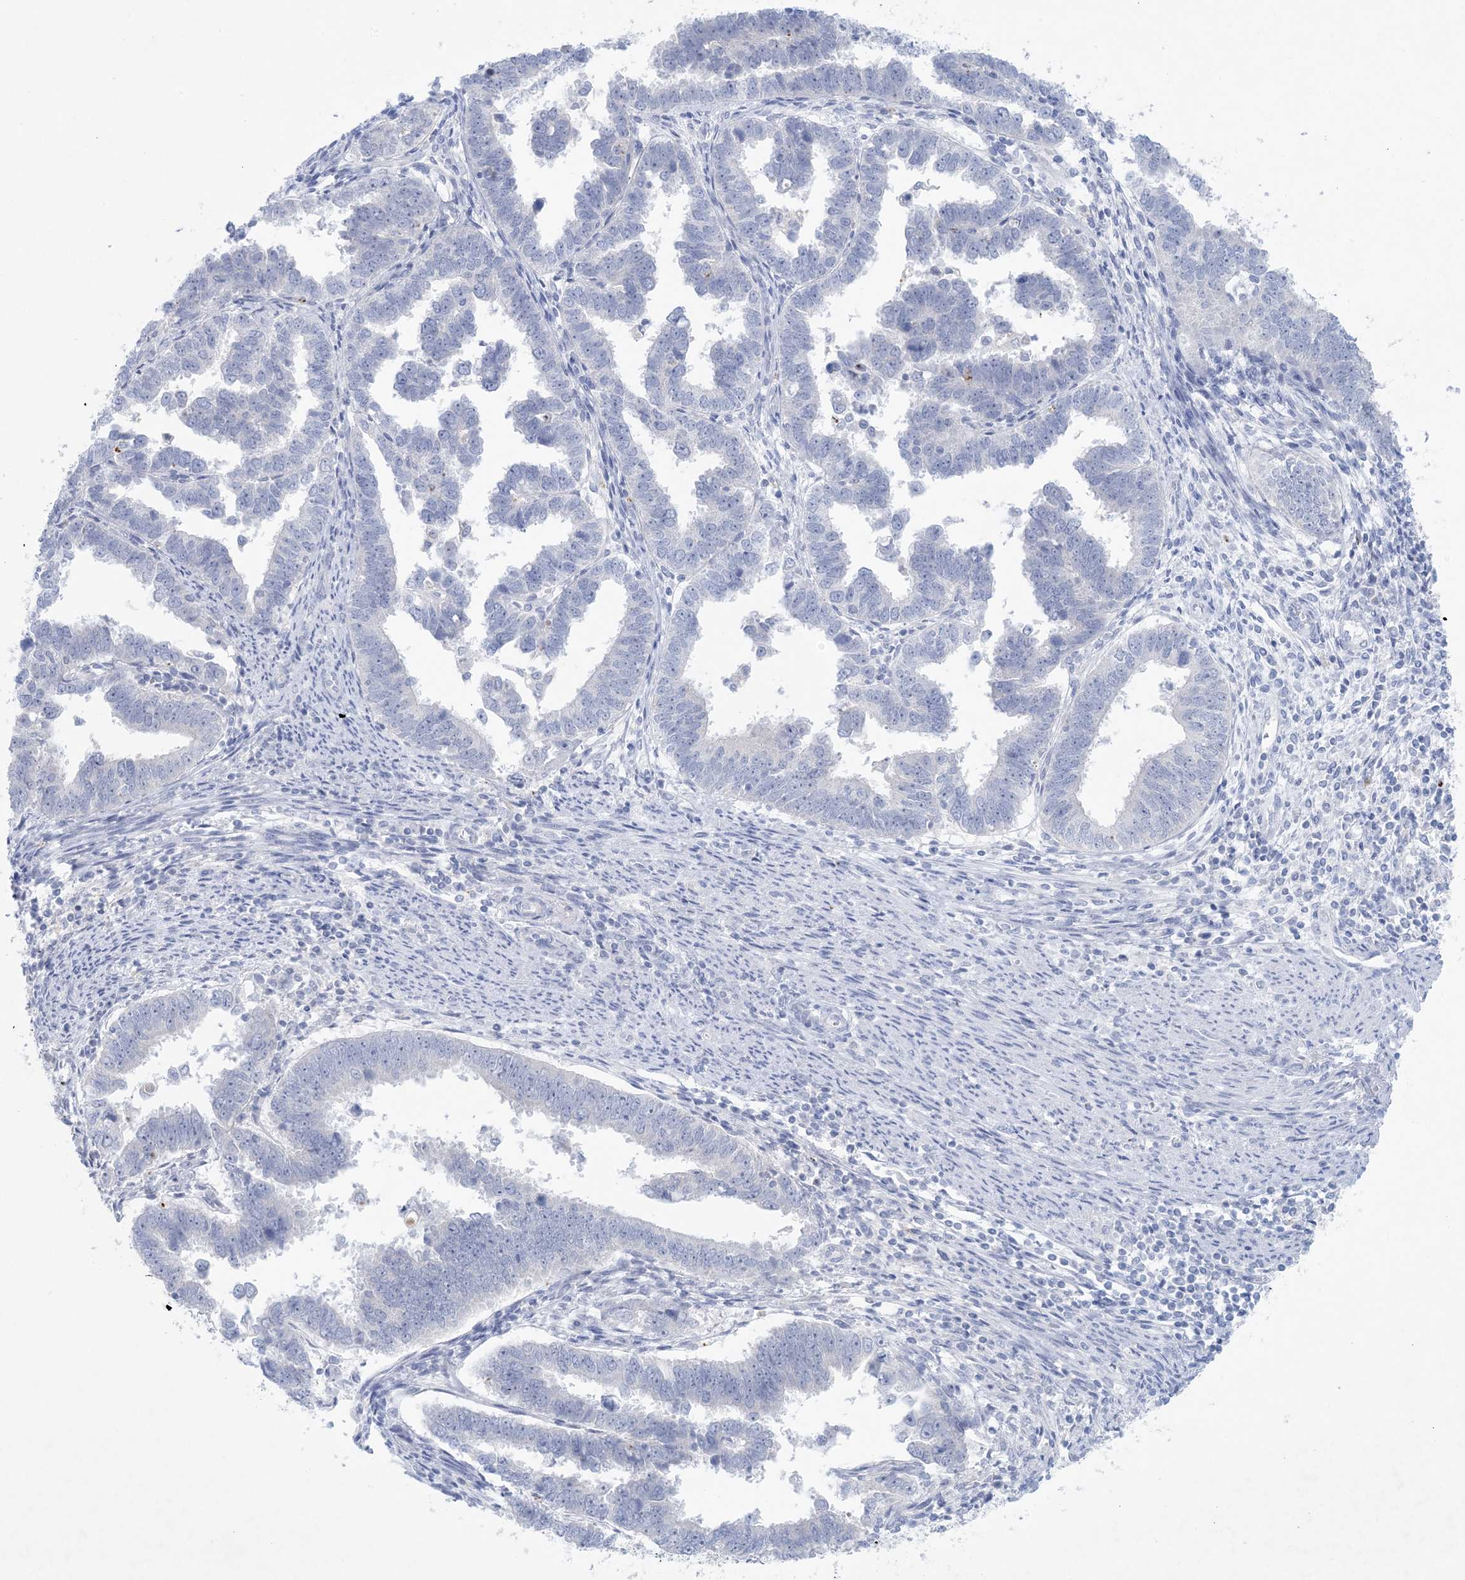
{"staining": {"intensity": "negative", "quantity": "none", "location": "none"}, "tissue": "endometrial cancer", "cell_type": "Tumor cells", "image_type": "cancer", "snomed": [{"axis": "morphology", "description": "Adenocarcinoma, NOS"}, {"axis": "topography", "description": "Endometrium"}], "caption": "DAB immunohistochemical staining of human endometrial cancer reveals no significant expression in tumor cells.", "gene": "GABRG1", "patient": {"sex": "female", "age": 75}}